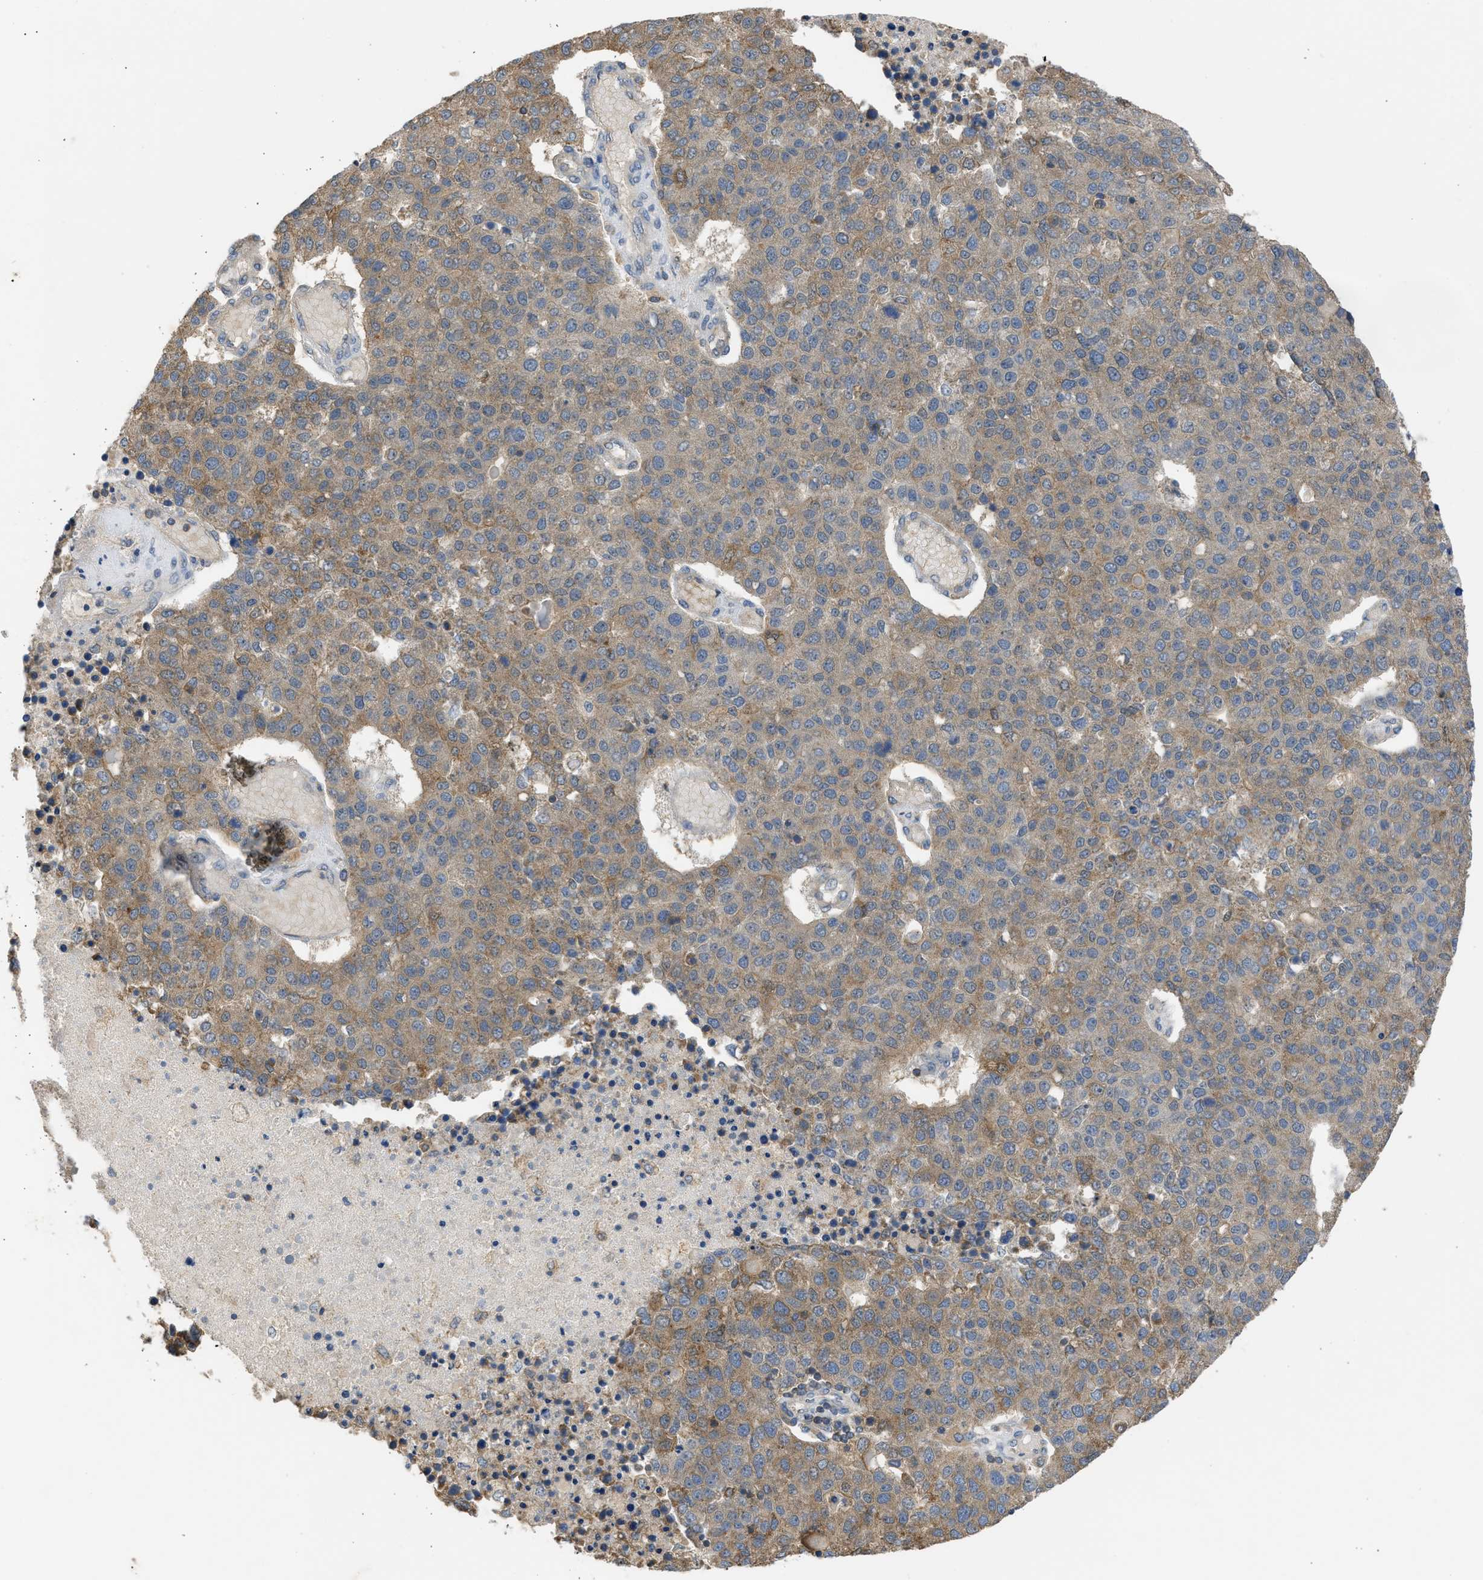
{"staining": {"intensity": "moderate", "quantity": ">75%", "location": "cytoplasmic/membranous"}, "tissue": "pancreatic cancer", "cell_type": "Tumor cells", "image_type": "cancer", "snomed": [{"axis": "morphology", "description": "Adenocarcinoma, NOS"}, {"axis": "topography", "description": "Pancreas"}], "caption": "Tumor cells demonstrate moderate cytoplasmic/membranous positivity in approximately >75% of cells in pancreatic cancer (adenocarcinoma). (DAB (3,3'-diaminobenzidine) = brown stain, brightfield microscopy at high magnification).", "gene": "CYP1A1", "patient": {"sex": "female", "age": 61}}